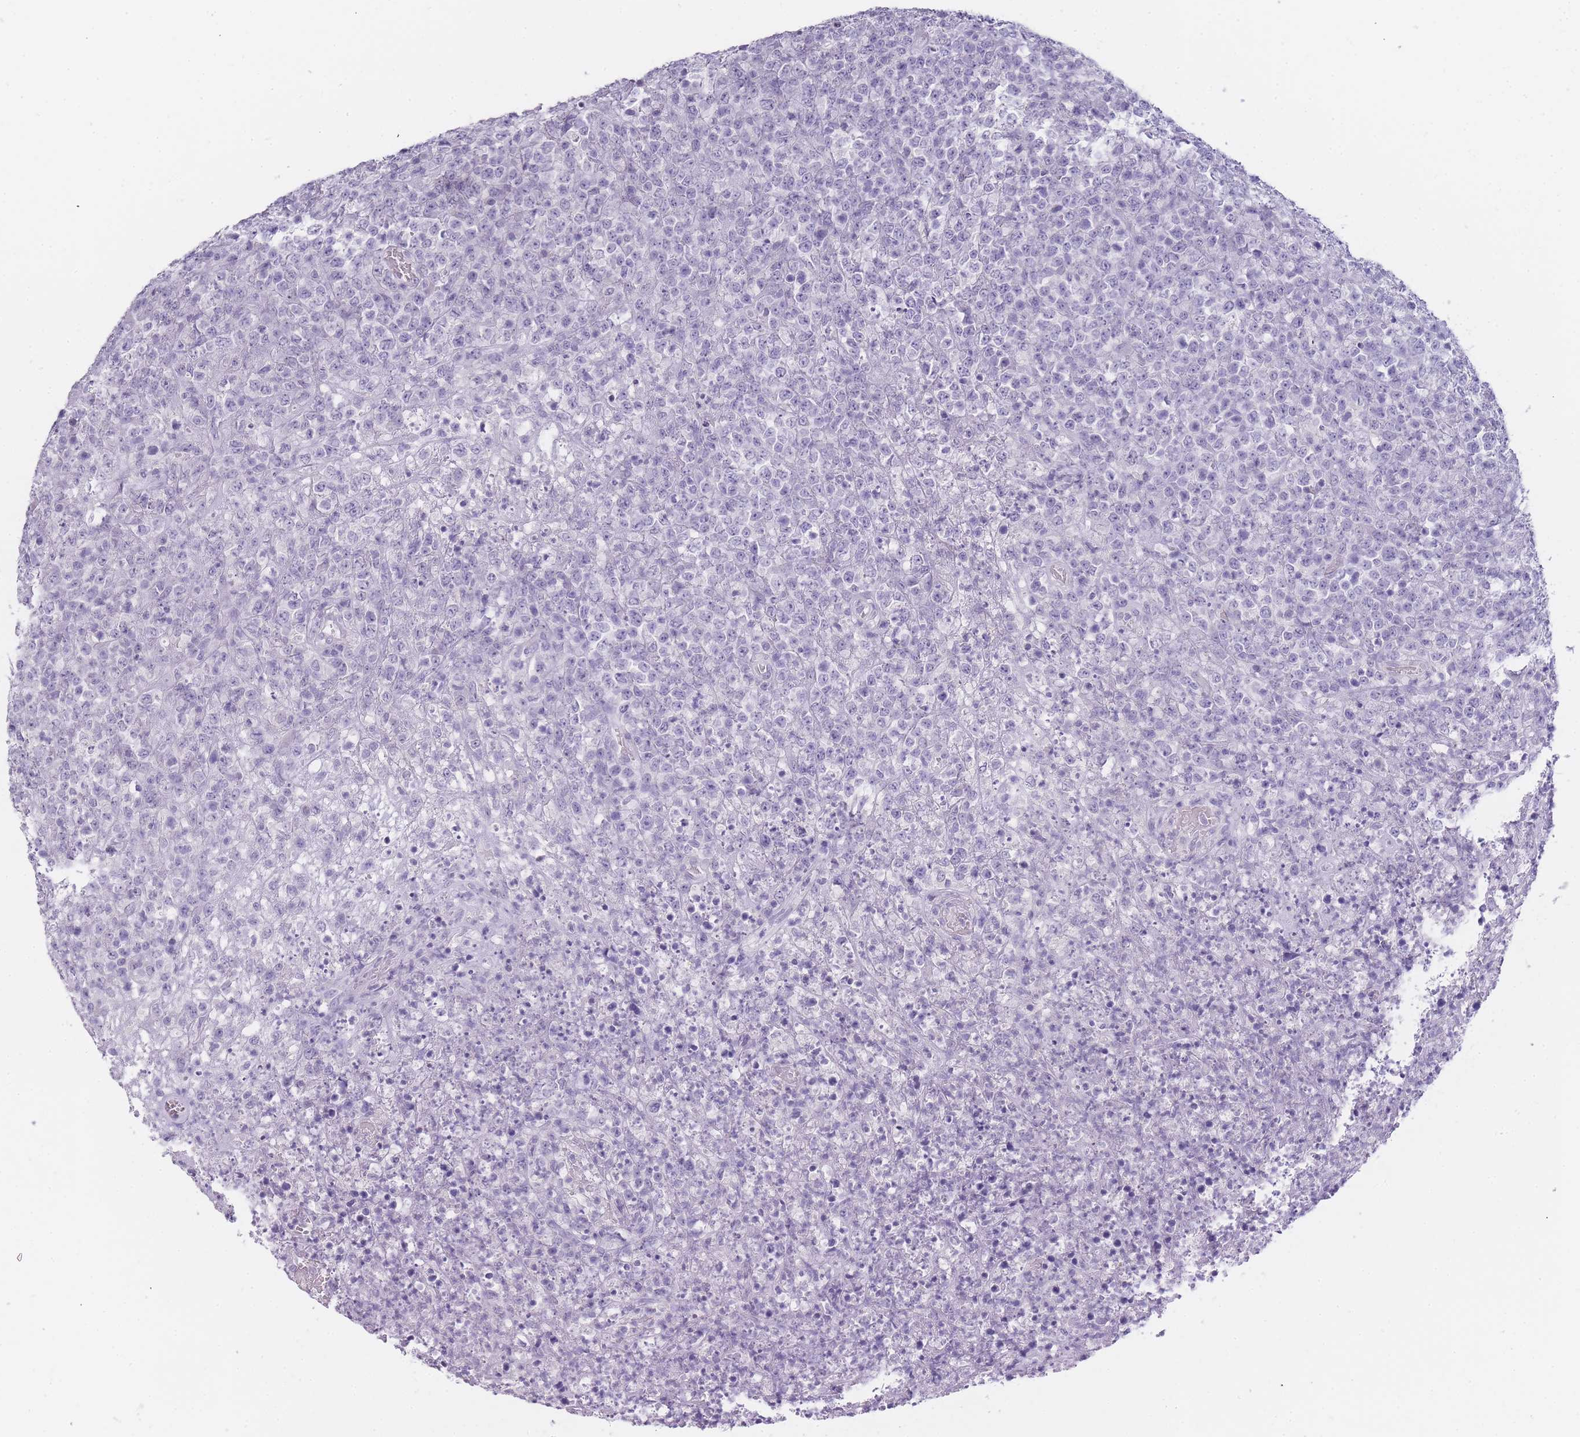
{"staining": {"intensity": "negative", "quantity": "none", "location": "none"}, "tissue": "lymphoma", "cell_type": "Tumor cells", "image_type": "cancer", "snomed": [{"axis": "morphology", "description": "Malignant lymphoma, non-Hodgkin's type, High grade"}, {"axis": "topography", "description": "Colon"}], "caption": "A histopathology image of human lymphoma is negative for staining in tumor cells.", "gene": "INS", "patient": {"sex": "female", "age": 53}}